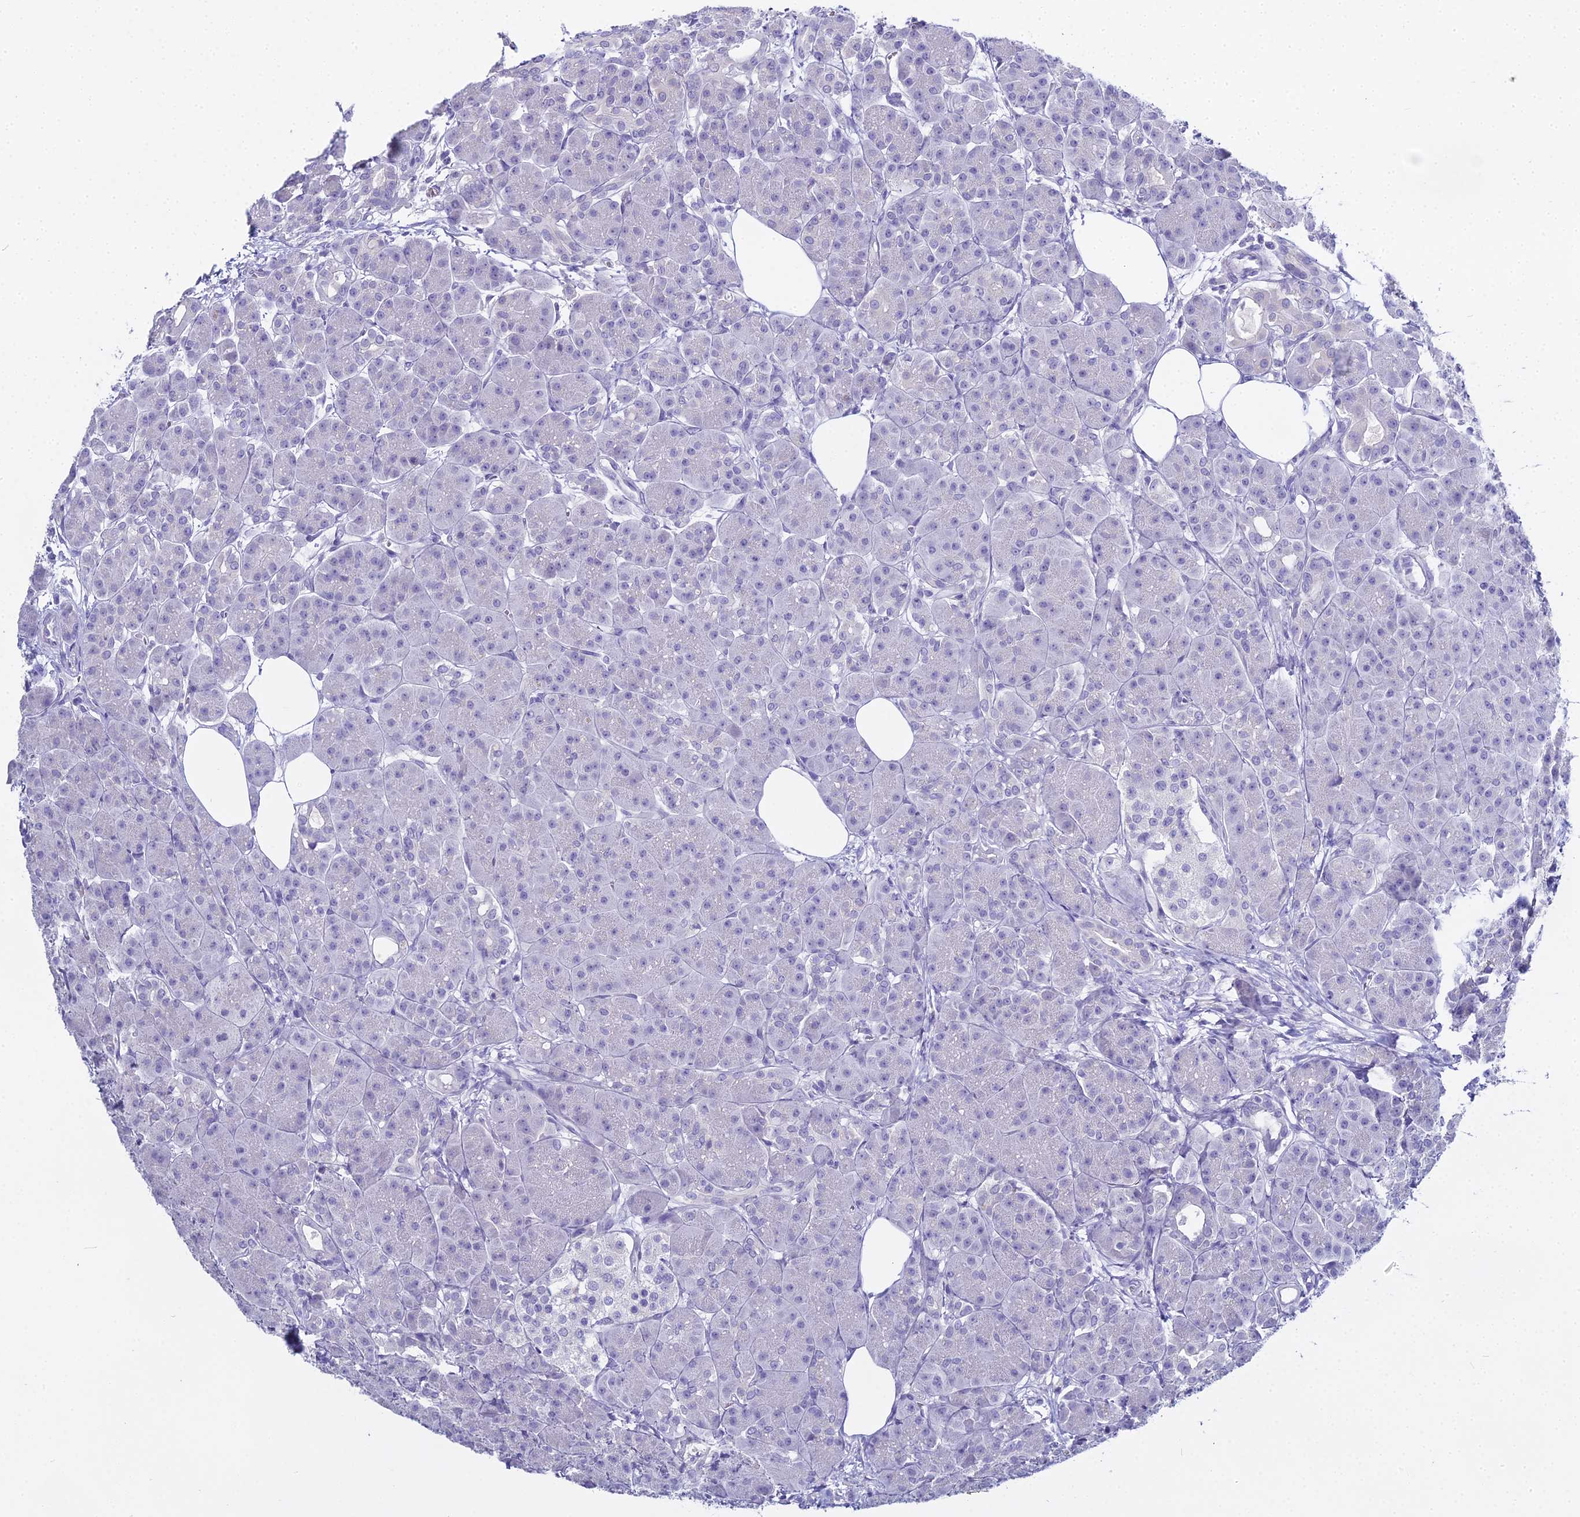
{"staining": {"intensity": "negative", "quantity": "none", "location": "none"}, "tissue": "pancreas", "cell_type": "Exocrine glandular cells", "image_type": "normal", "snomed": [{"axis": "morphology", "description": "Normal tissue, NOS"}, {"axis": "topography", "description": "Pancreas"}], "caption": "This is an IHC image of normal human pancreas. There is no staining in exocrine glandular cells.", "gene": "S100A7", "patient": {"sex": "male", "age": 63}}